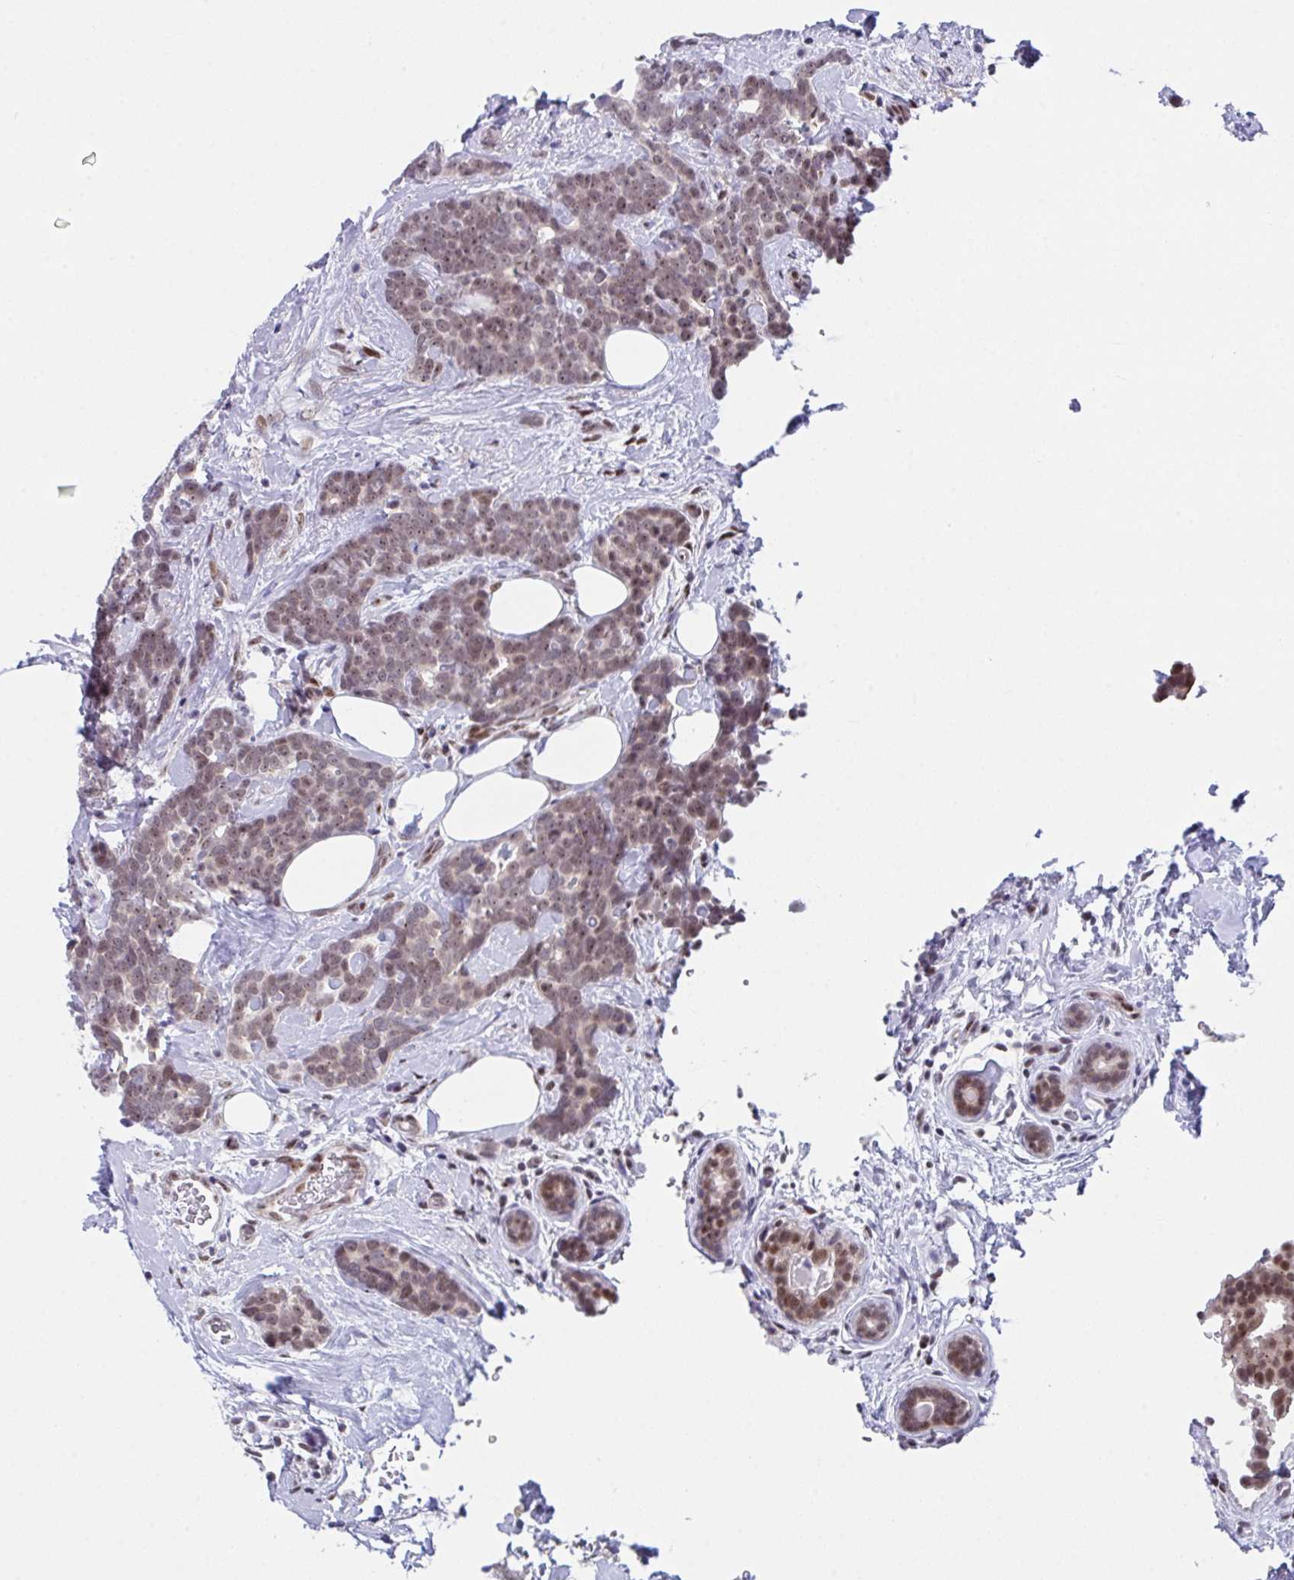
{"staining": {"intensity": "moderate", "quantity": ">75%", "location": "nuclear"}, "tissue": "breast cancer", "cell_type": "Tumor cells", "image_type": "cancer", "snomed": [{"axis": "morphology", "description": "Duct carcinoma"}, {"axis": "topography", "description": "Breast"}], "caption": "The photomicrograph exhibits immunohistochemical staining of breast cancer. There is moderate nuclear staining is identified in about >75% of tumor cells.", "gene": "RBM18", "patient": {"sex": "female", "age": 71}}